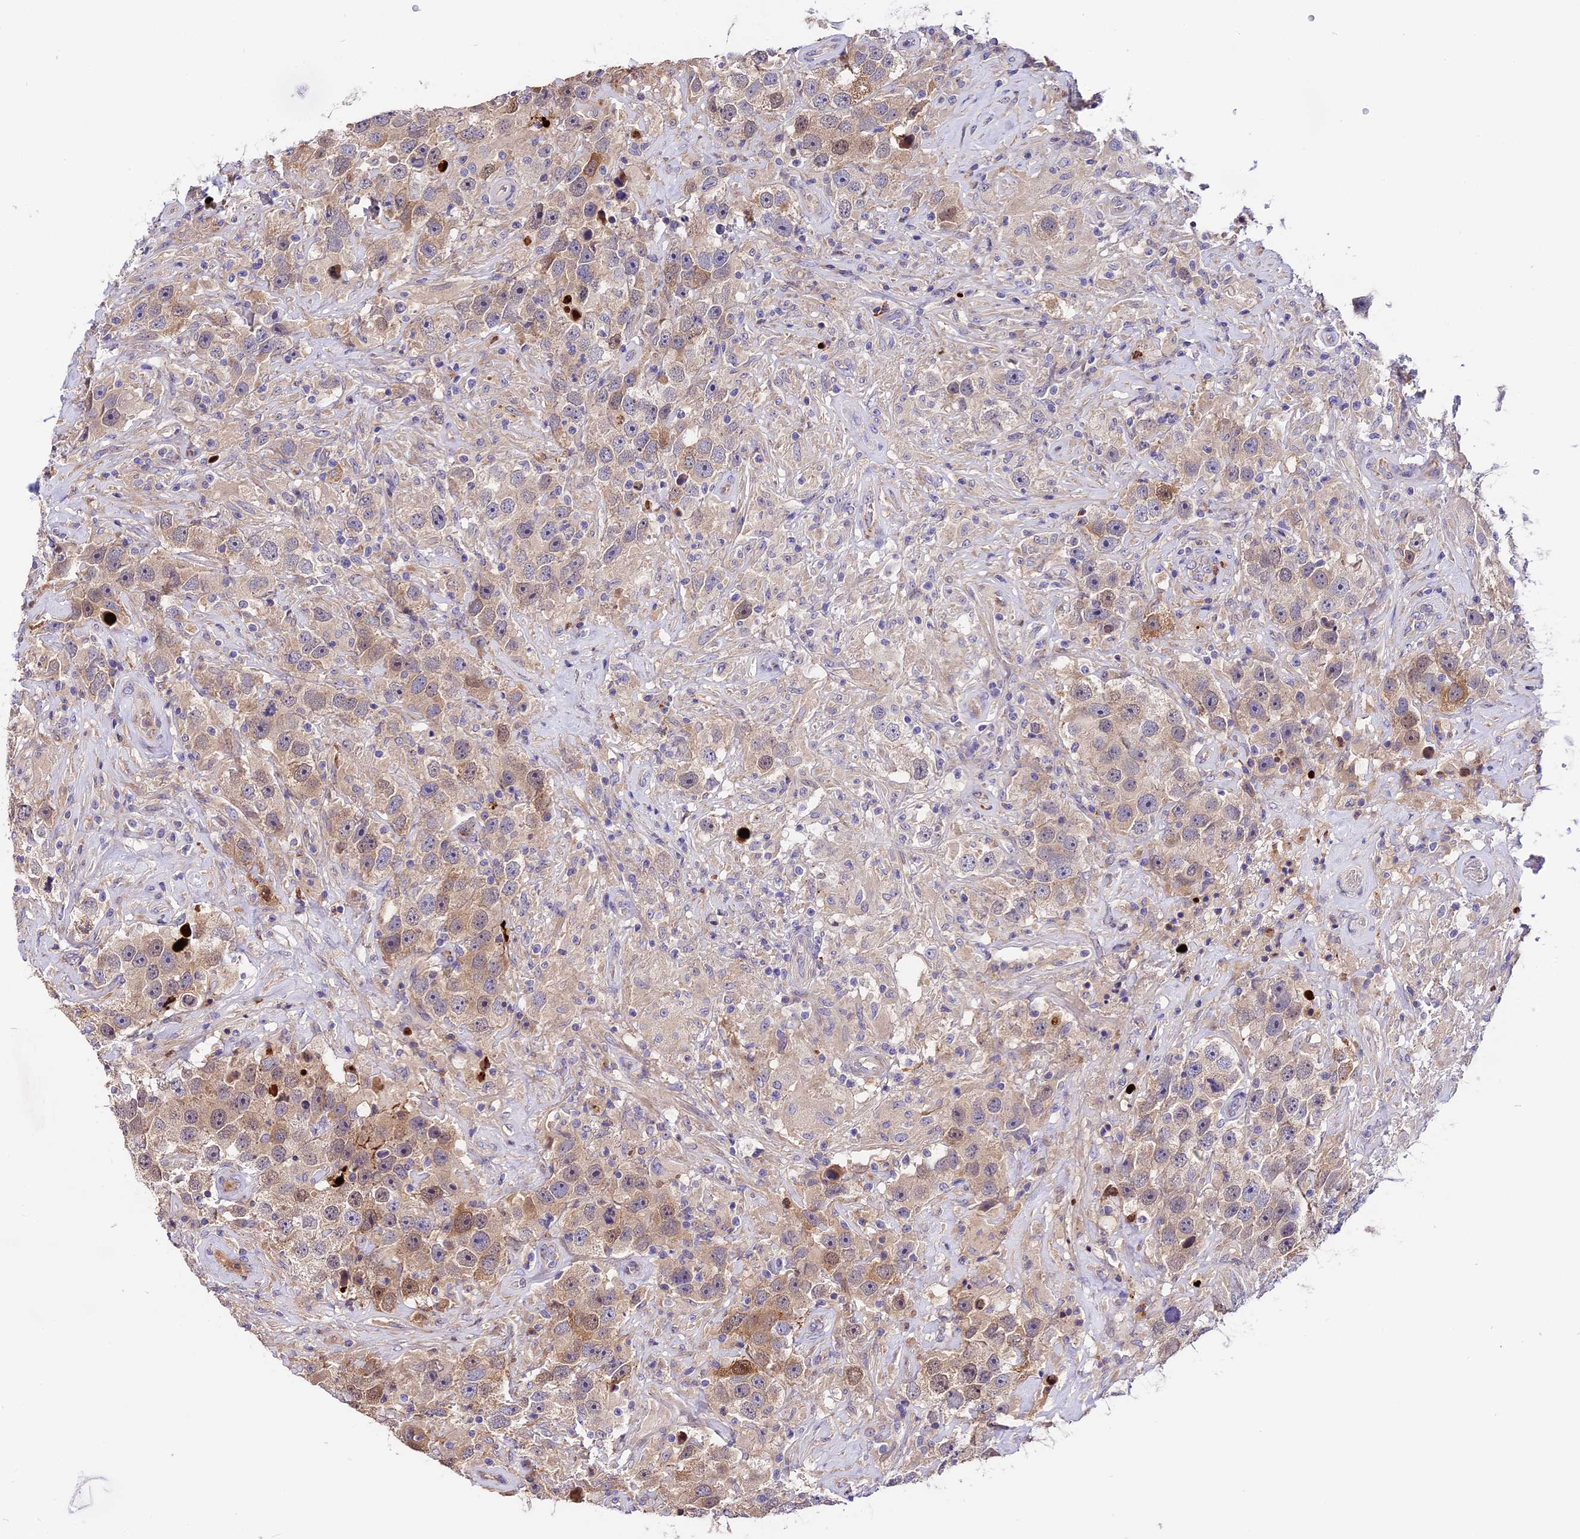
{"staining": {"intensity": "moderate", "quantity": "<25%", "location": "cytoplasmic/membranous"}, "tissue": "testis cancer", "cell_type": "Tumor cells", "image_type": "cancer", "snomed": [{"axis": "morphology", "description": "Seminoma, NOS"}, {"axis": "topography", "description": "Testis"}], "caption": "Moderate cytoplasmic/membranous protein staining is present in about <25% of tumor cells in testis cancer (seminoma). The staining was performed using DAB to visualize the protein expression in brown, while the nuclei were stained in blue with hematoxylin (Magnification: 20x).", "gene": "MAP3K7CL", "patient": {"sex": "male", "age": 49}}